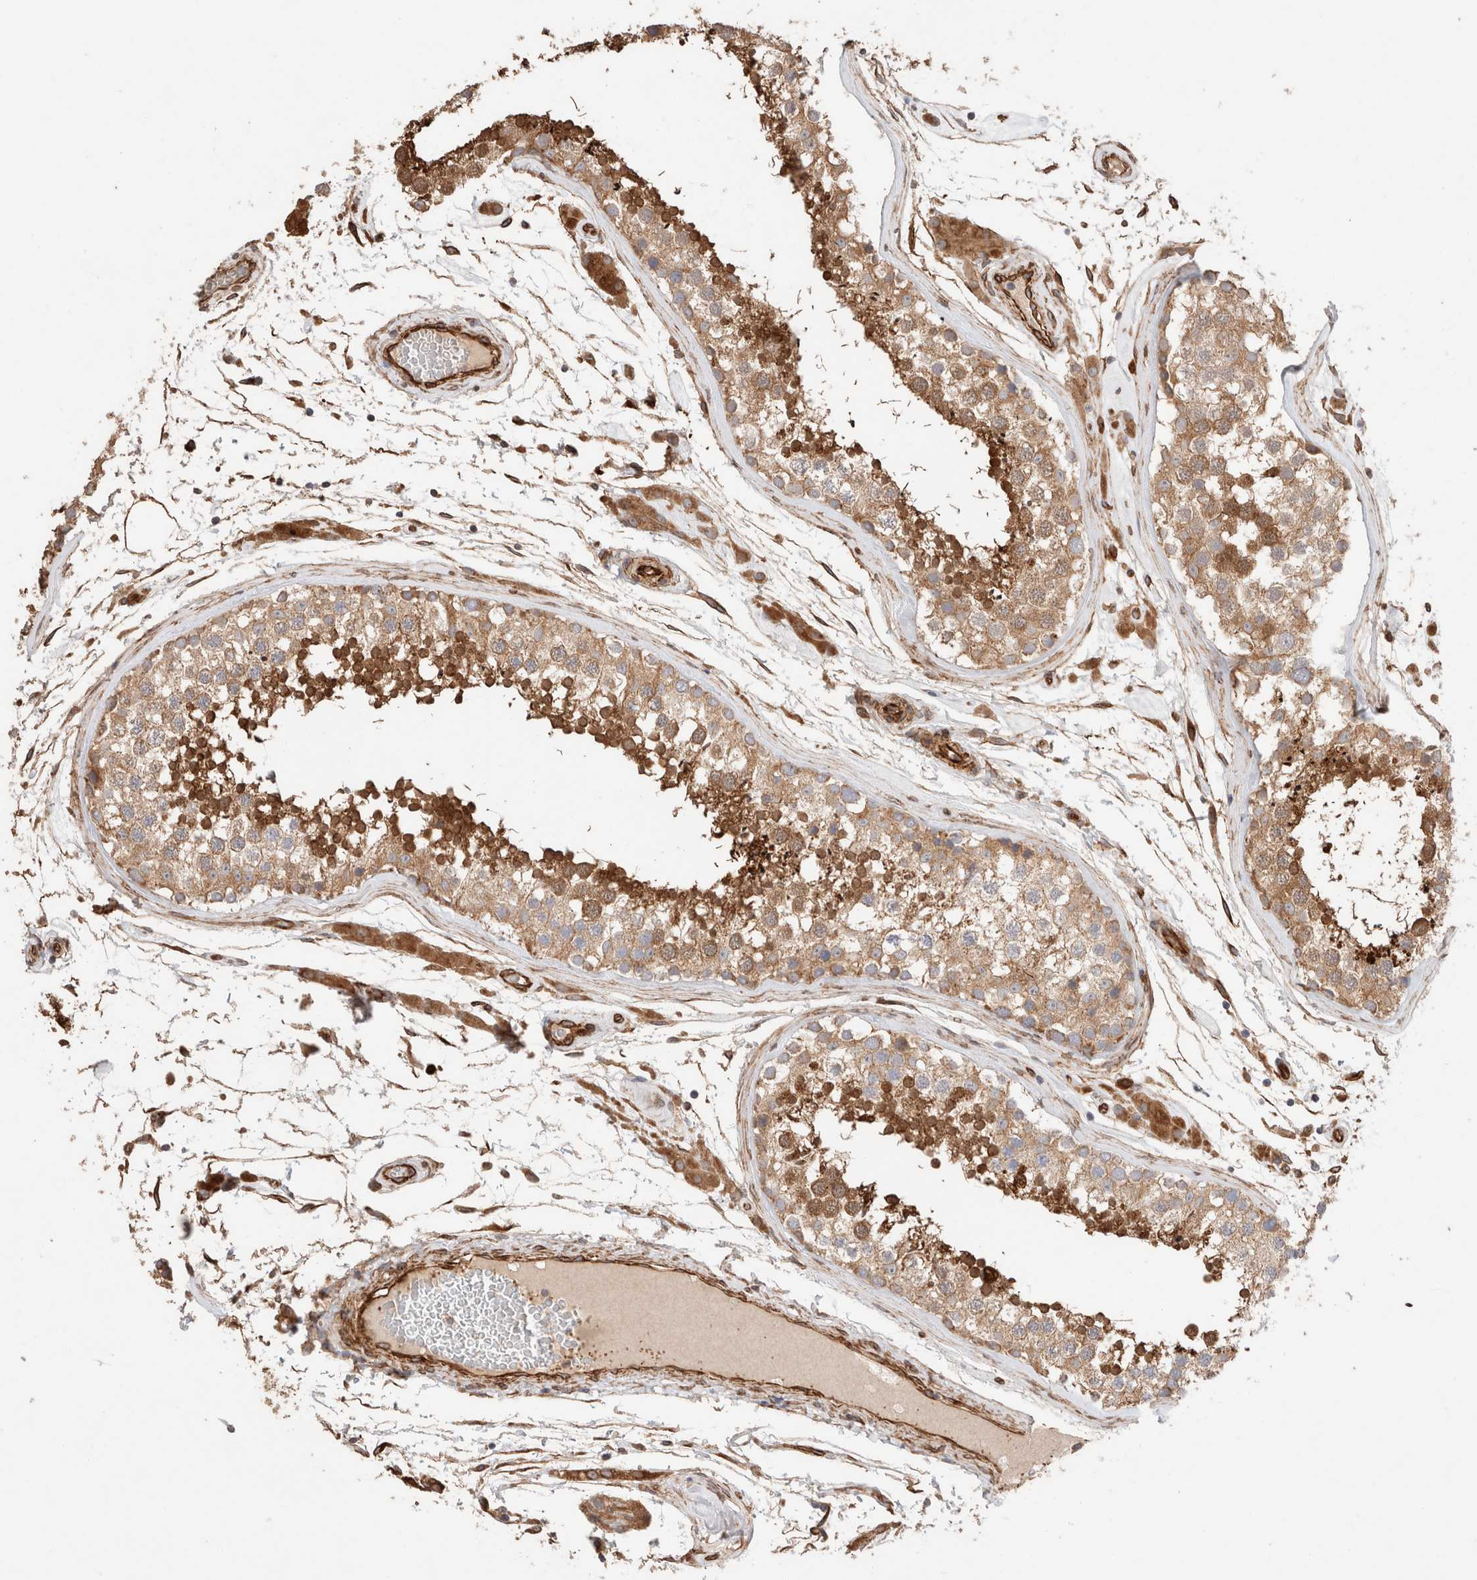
{"staining": {"intensity": "moderate", "quantity": ">75%", "location": "cytoplasmic/membranous"}, "tissue": "testis", "cell_type": "Cells in seminiferous ducts", "image_type": "normal", "snomed": [{"axis": "morphology", "description": "Normal tissue, NOS"}, {"axis": "topography", "description": "Testis"}], "caption": "This is a micrograph of immunohistochemistry staining of benign testis, which shows moderate positivity in the cytoplasmic/membranous of cells in seminiferous ducts.", "gene": "RAB32", "patient": {"sex": "male", "age": 46}}